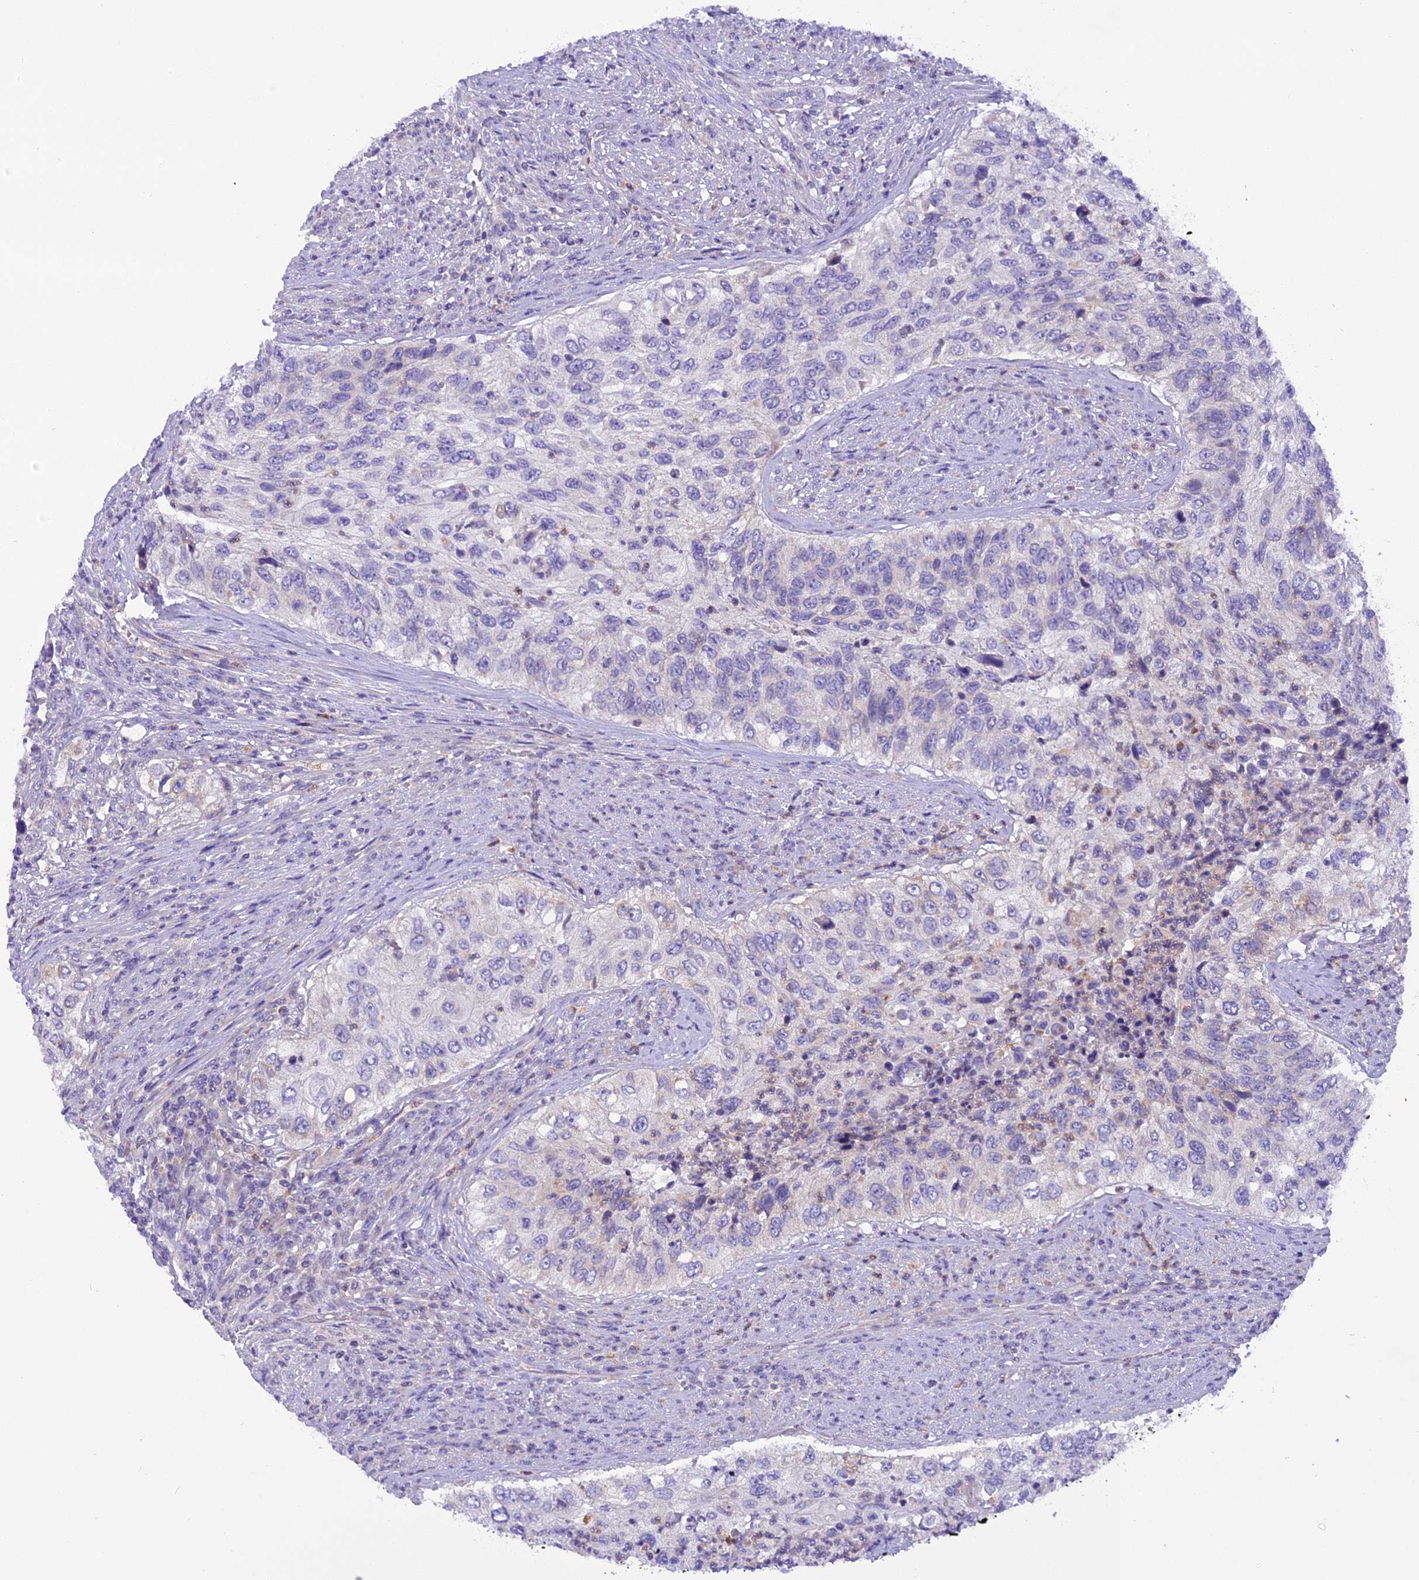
{"staining": {"intensity": "negative", "quantity": "none", "location": "none"}, "tissue": "urothelial cancer", "cell_type": "Tumor cells", "image_type": "cancer", "snomed": [{"axis": "morphology", "description": "Urothelial carcinoma, High grade"}, {"axis": "topography", "description": "Urinary bladder"}], "caption": "A micrograph of human high-grade urothelial carcinoma is negative for staining in tumor cells. (Stains: DAB immunohistochemistry (IHC) with hematoxylin counter stain, Microscopy: brightfield microscopy at high magnification).", "gene": "TRIM3", "patient": {"sex": "female", "age": 60}}